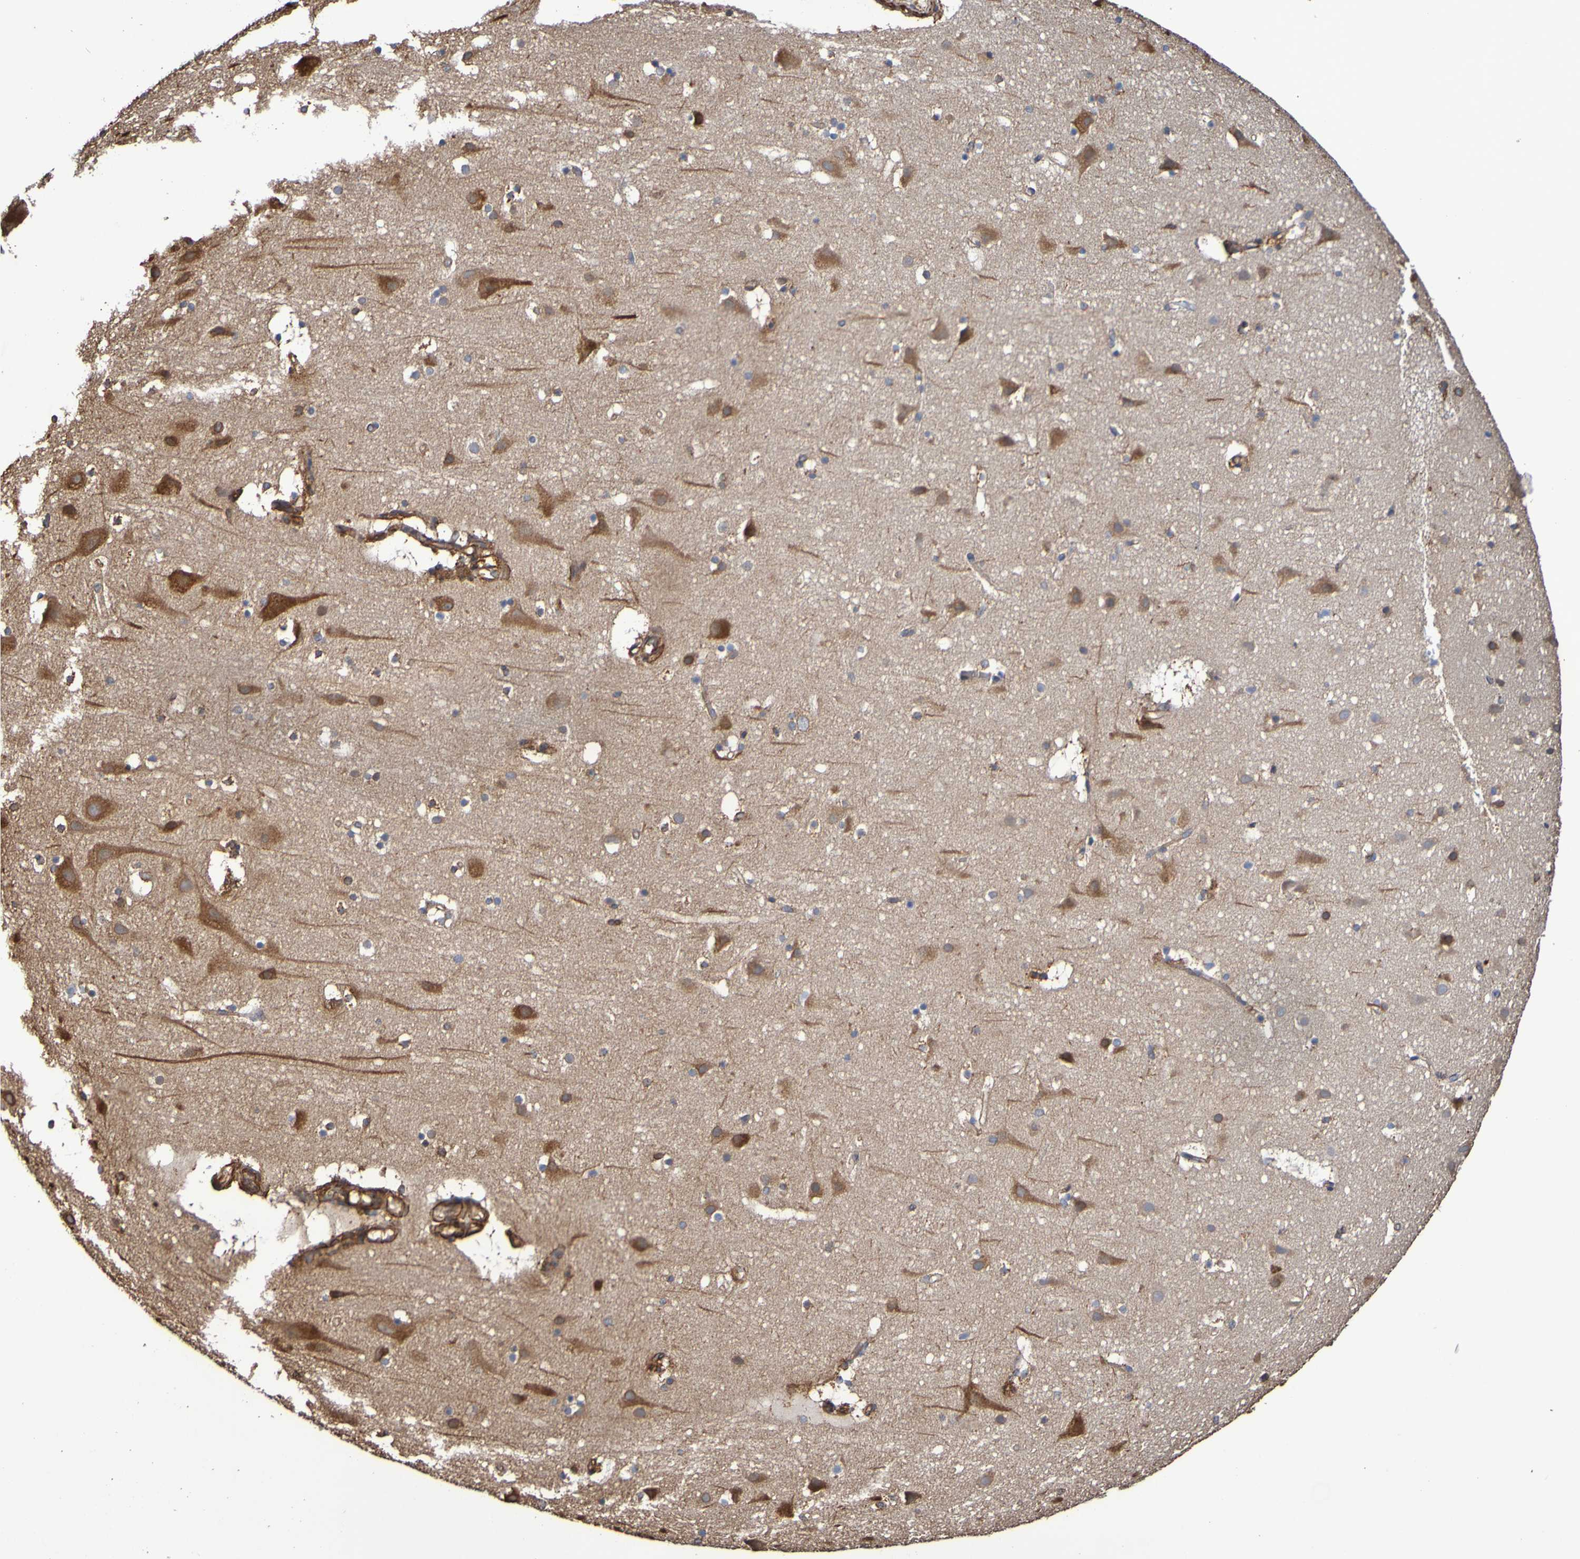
{"staining": {"intensity": "moderate", "quantity": "25%-75%", "location": "cytoplasmic/membranous"}, "tissue": "cerebral cortex", "cell_type": "Endothelial cells", "image_type": "normal", "snomed": [{"axis": "morphology", "description": "Normal tissue, NOS"}, {"axis": "topography", "description": "Cerebral cortex"}], "caption": "Immunohistochemical staining of normal cerebral cortex displays 25%-75% levels of moderate cytoplasmic/membranous protein positivity in approximately 25%-75% of endothelial cells. The staining was performed using DAB, with brown indicating positive protein expression. Nuclei are stained blue with hematoxylin.", "gene": "RAB11A", "patient": {"sex": "male", "age": 45}}